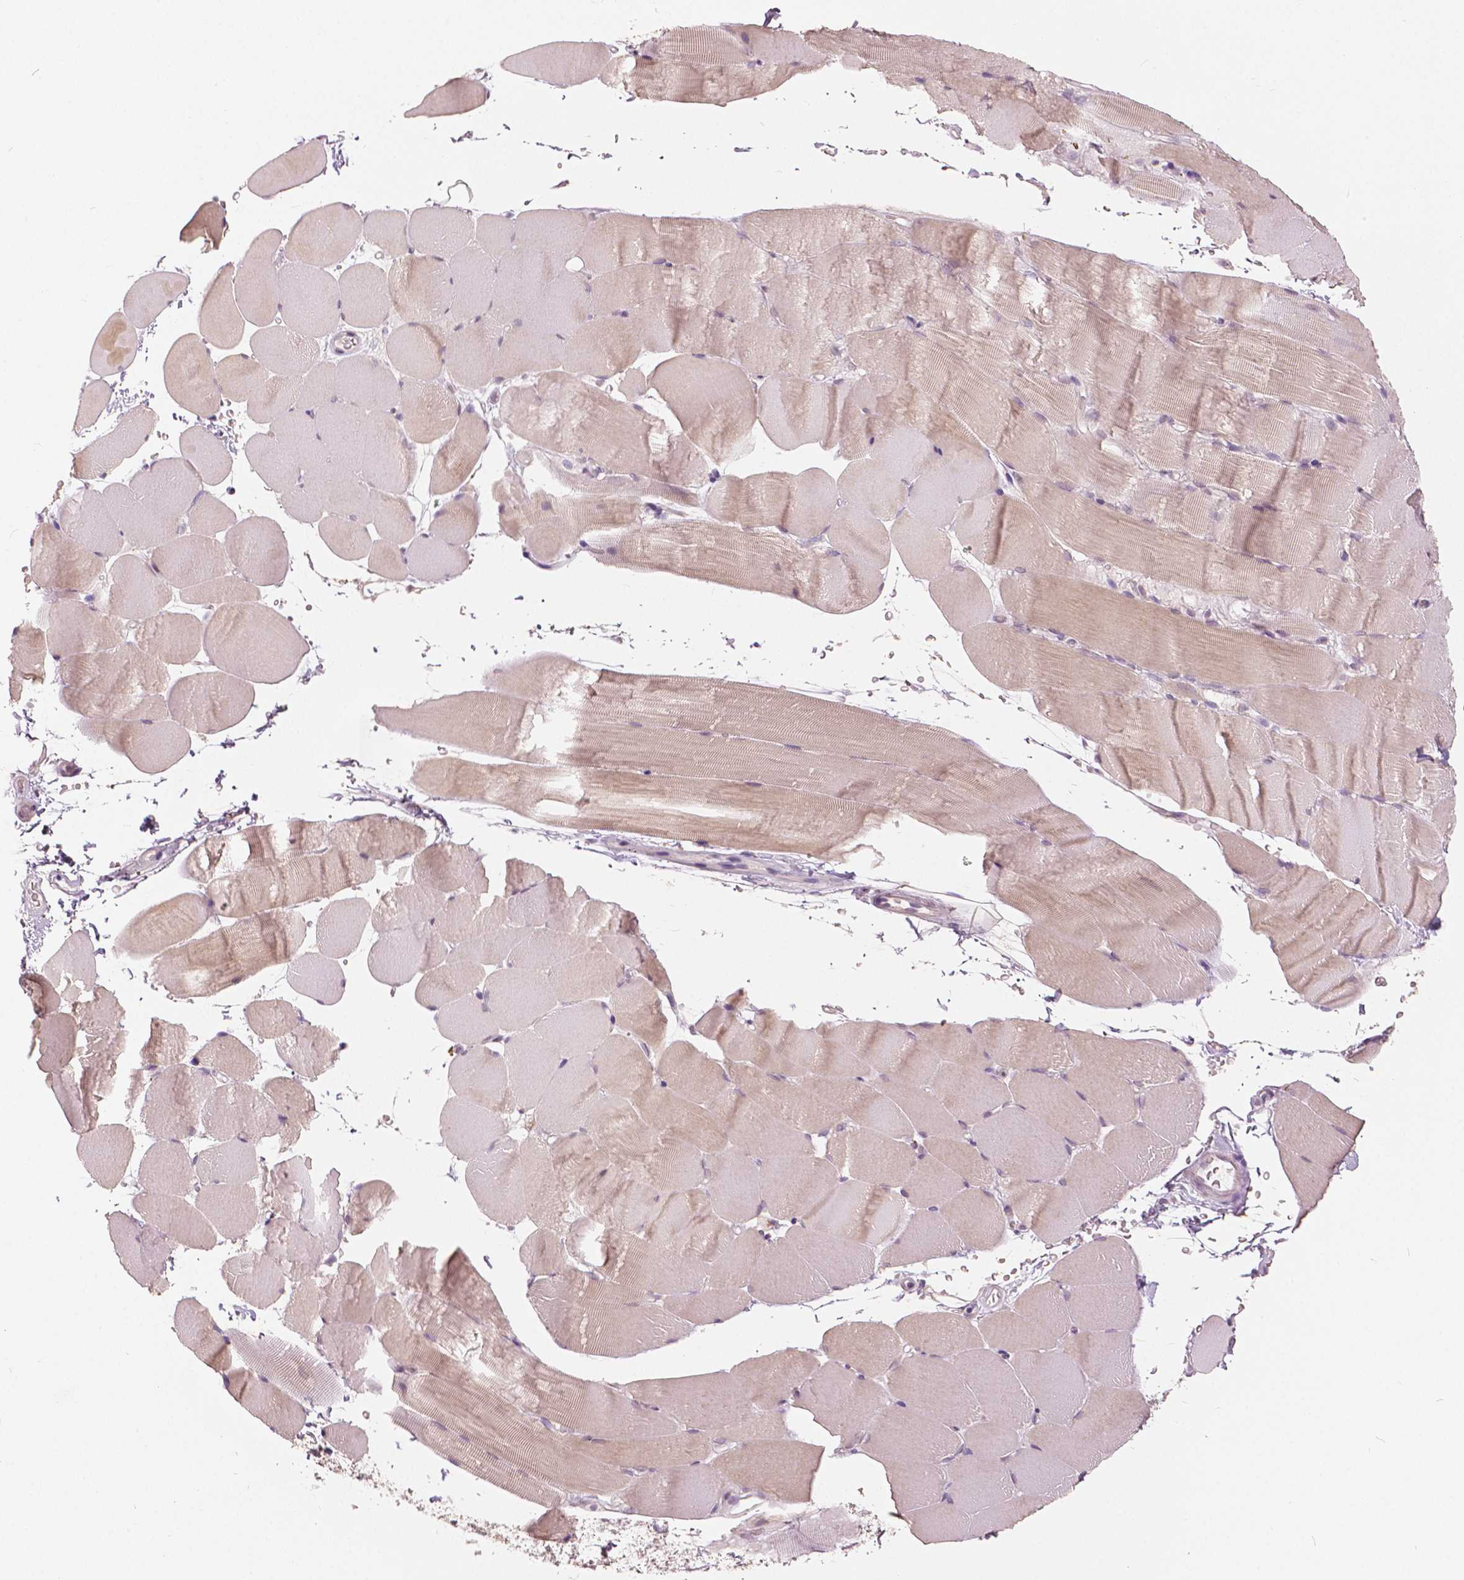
{"staining": {"intensity": "weak", "quantity": "25%-75%", "location": "cytoplasmic/membranous"}, "tissue": "skeletal muscle", "cell_type": "Myocytes", "image_type": "normal", "snomed": [{"axis": "morphology", "description": "Normal tissue, NOS"}, {"axis": "topography", "description": "Skeletal muscle"}], "caption": "Protein expression analysis of benign skeletal muscle demonstrates weak cytoplasmic/membranous expression in approximately 25%-75% of myocytes.", "gene": "NANOG", "patient": {"sex": "female", "age": 37}}